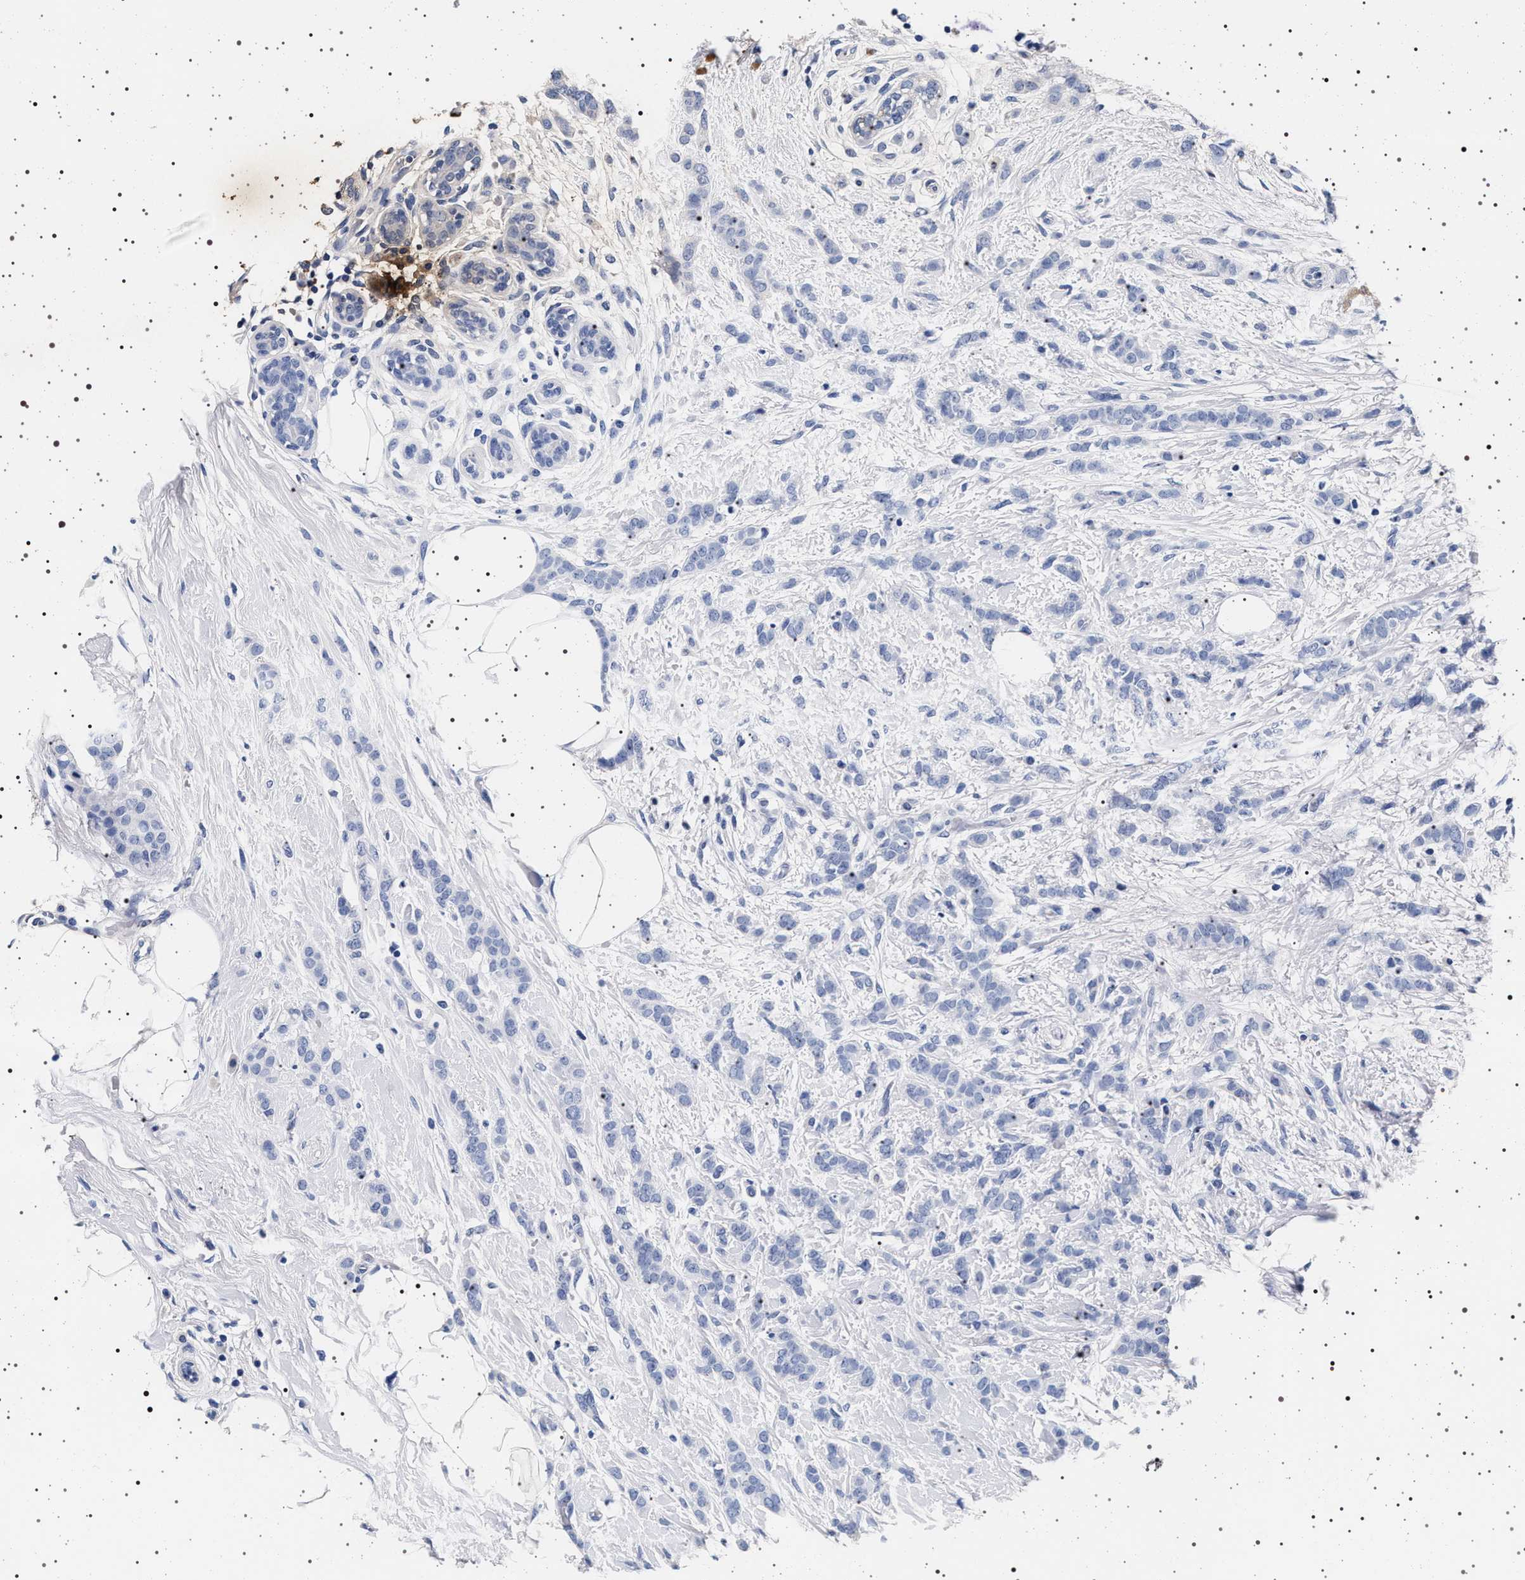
{"staining": {"intensity": "negative", "quantity": "none", "location": "none"}, "tissue": "breast cancer", "cell_type": "Tumor cells", "image_type": "cancer", "snomed": [{"axis": "morphology", "description": "Lobular carcinoma, in situ"}, {"axis": "morphology", "description": "Lobular carcinoma"}, {"axis": "topography", "description": "Breast"}], "caption": "High power microscopy photomicrograph of an immunohistochemistry (IHC) micrograph of breast cancer (lobular carcinoma in situ), revealing no significant expression in tumor cells.", "gene": "MAPK10", "patient": {"sex": "female", "age": 41}}